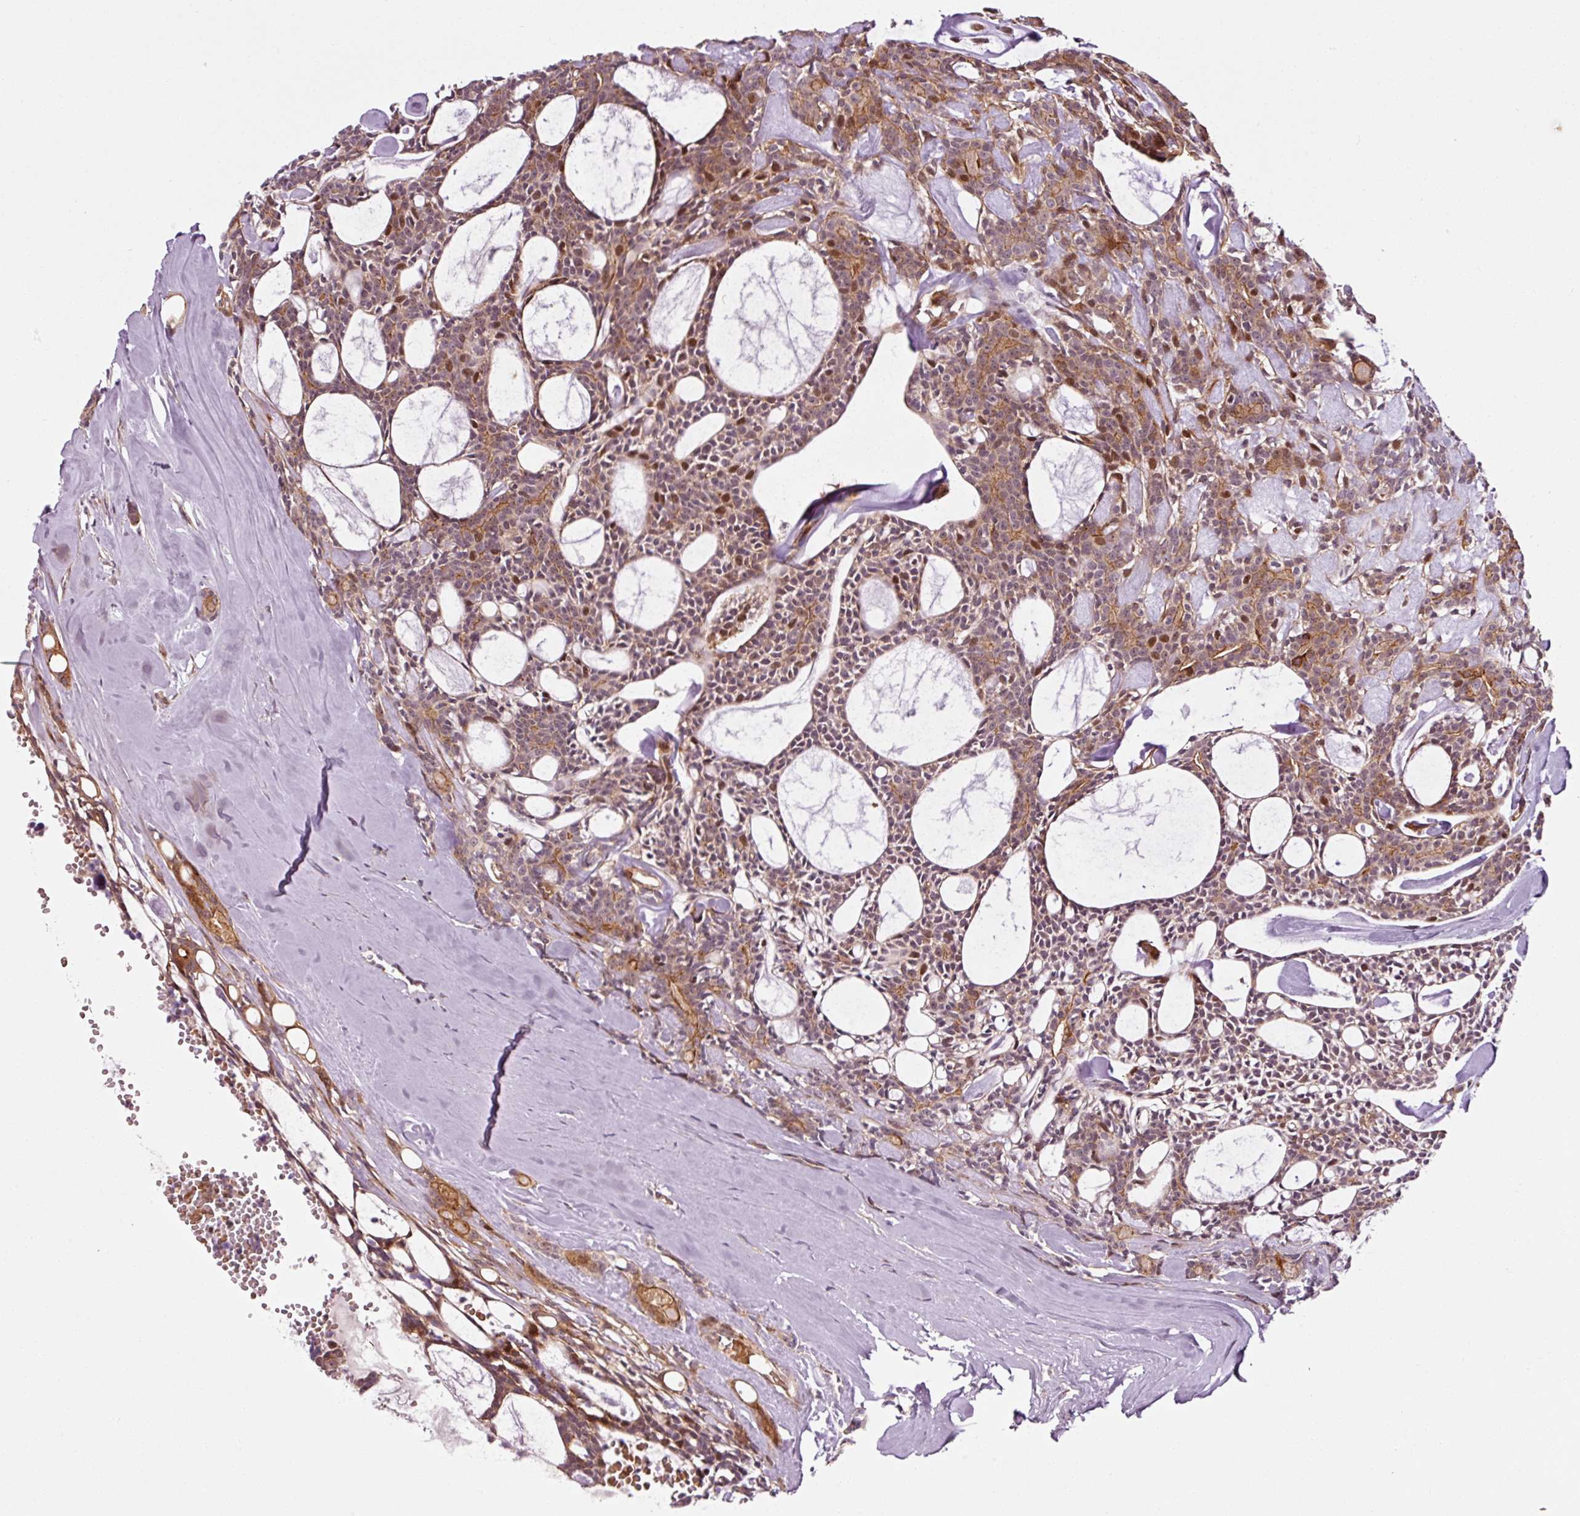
{"staining": {"intensity": "moderate", "quantity": ">75%", "location": "cytoplasmic/membranous,nuclear"}, "tissue": "head and neck cancer", "cell_type": "Tumor cells", "image_type": "cancer", "snomed": [{"axis": "morphology", "description": "Adenocarcinoma, NOS"}, {"axis": "topography", "description": "Salivary gland"}, {"axis": "topography", "description": "Head-Neck"}], "caption": "Moderate cytoplasmic/membranous and nuclear protein positivity is appreciated in about >75% of tumor cells in head and neck cancer (adenocarcinoma).", "gene": "ANKRD20A1", "patient": {"sex": "male", "age": 55}}